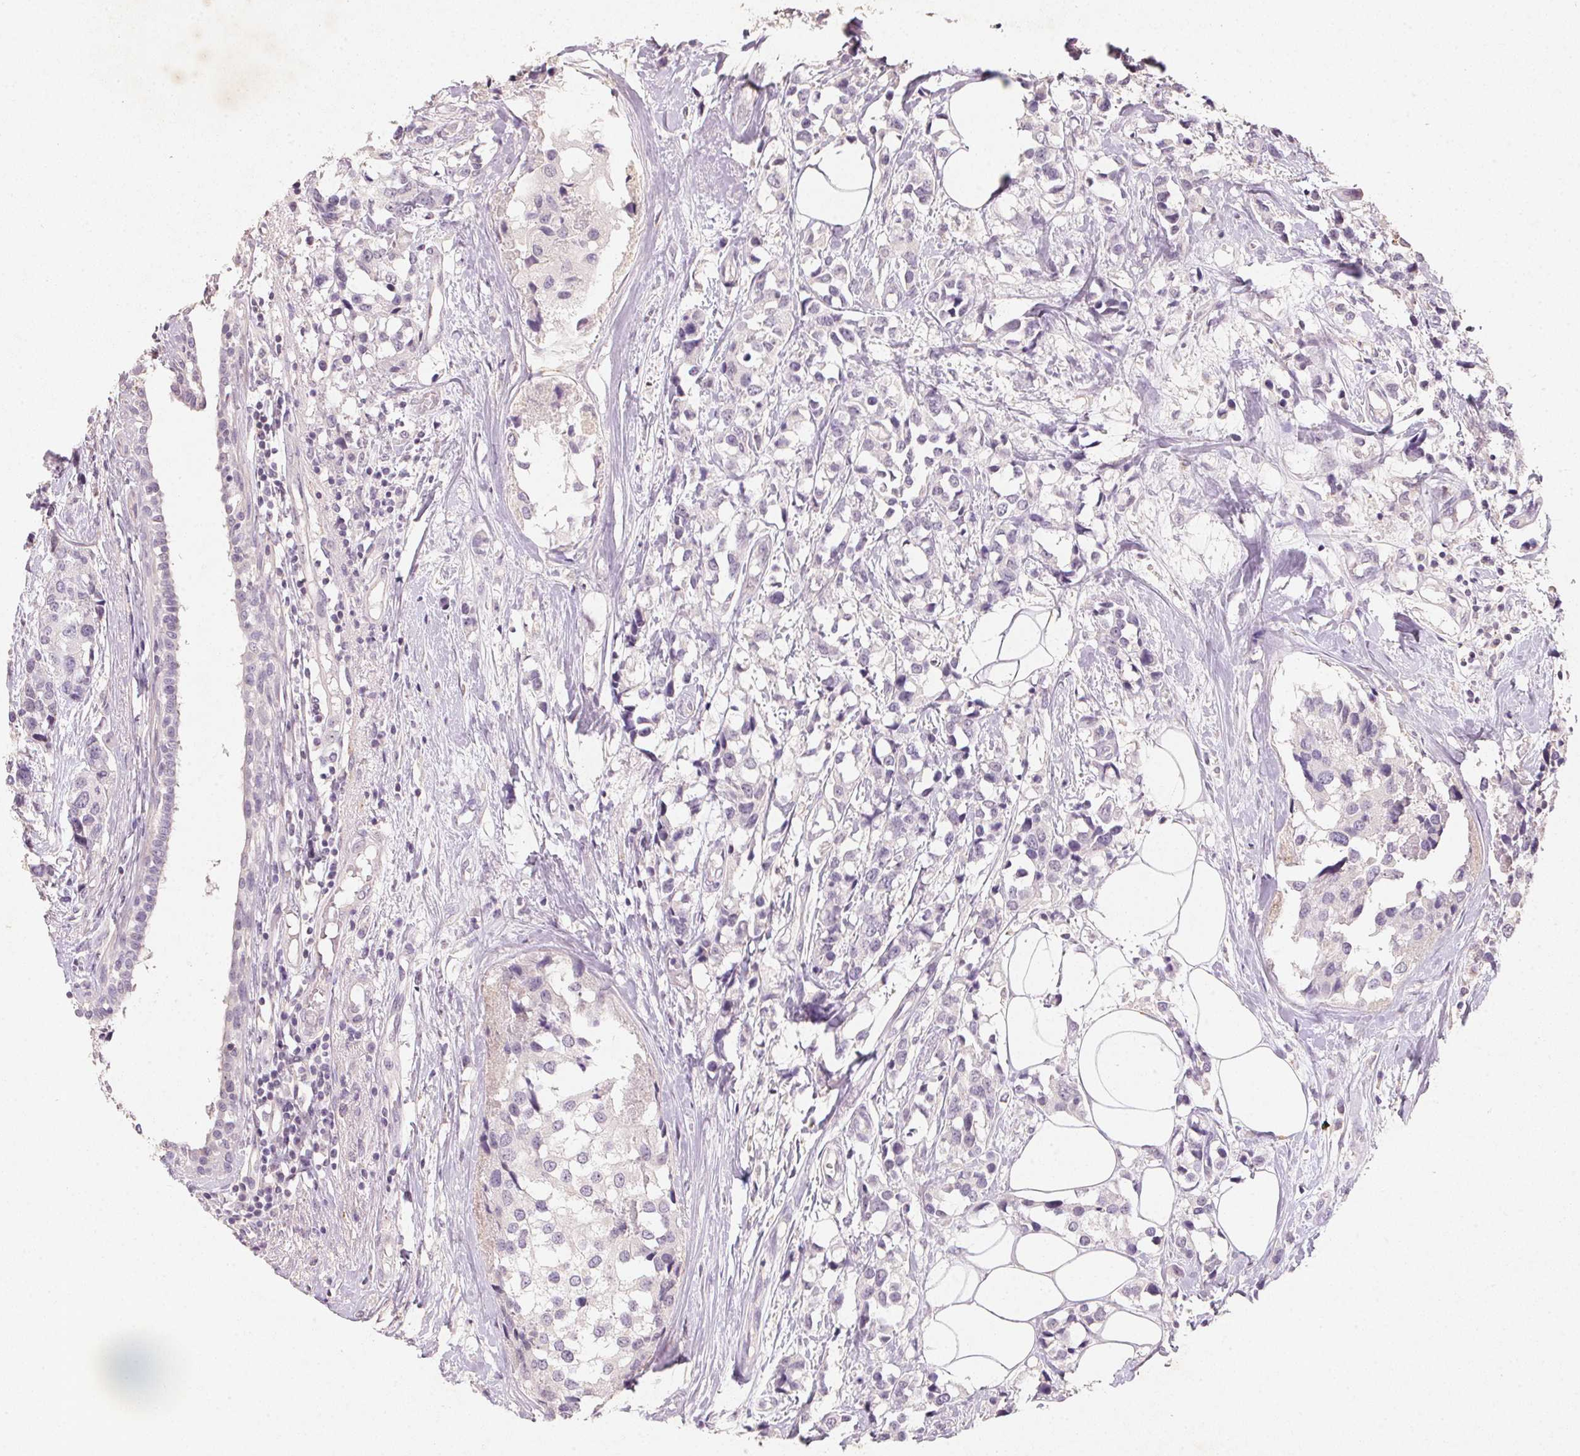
{"staining": {"intensity": "negative", "quantity": "none", "location": "none"}, "tissue": "breast cancer", "cell_type": "Tumor cells", "image_type": "cancer", "snomed": [{"axis": "morphology", "description": "Lobular carcinoma"}, {"axis": "topography", "description": "Breast"}], "caption": "IHC micrograph of human breast cancer (lobular carcinoma) stained for a protein (brown), which shows no expression in tumor cells. The staining was performed using DAB to visualize the protein expression in brown, while the nuclei were stained in blue with hematoxylin (Magnification: 20x).", "gene": "CXCL5", "patient": {"sex": "female", "age": 59}}